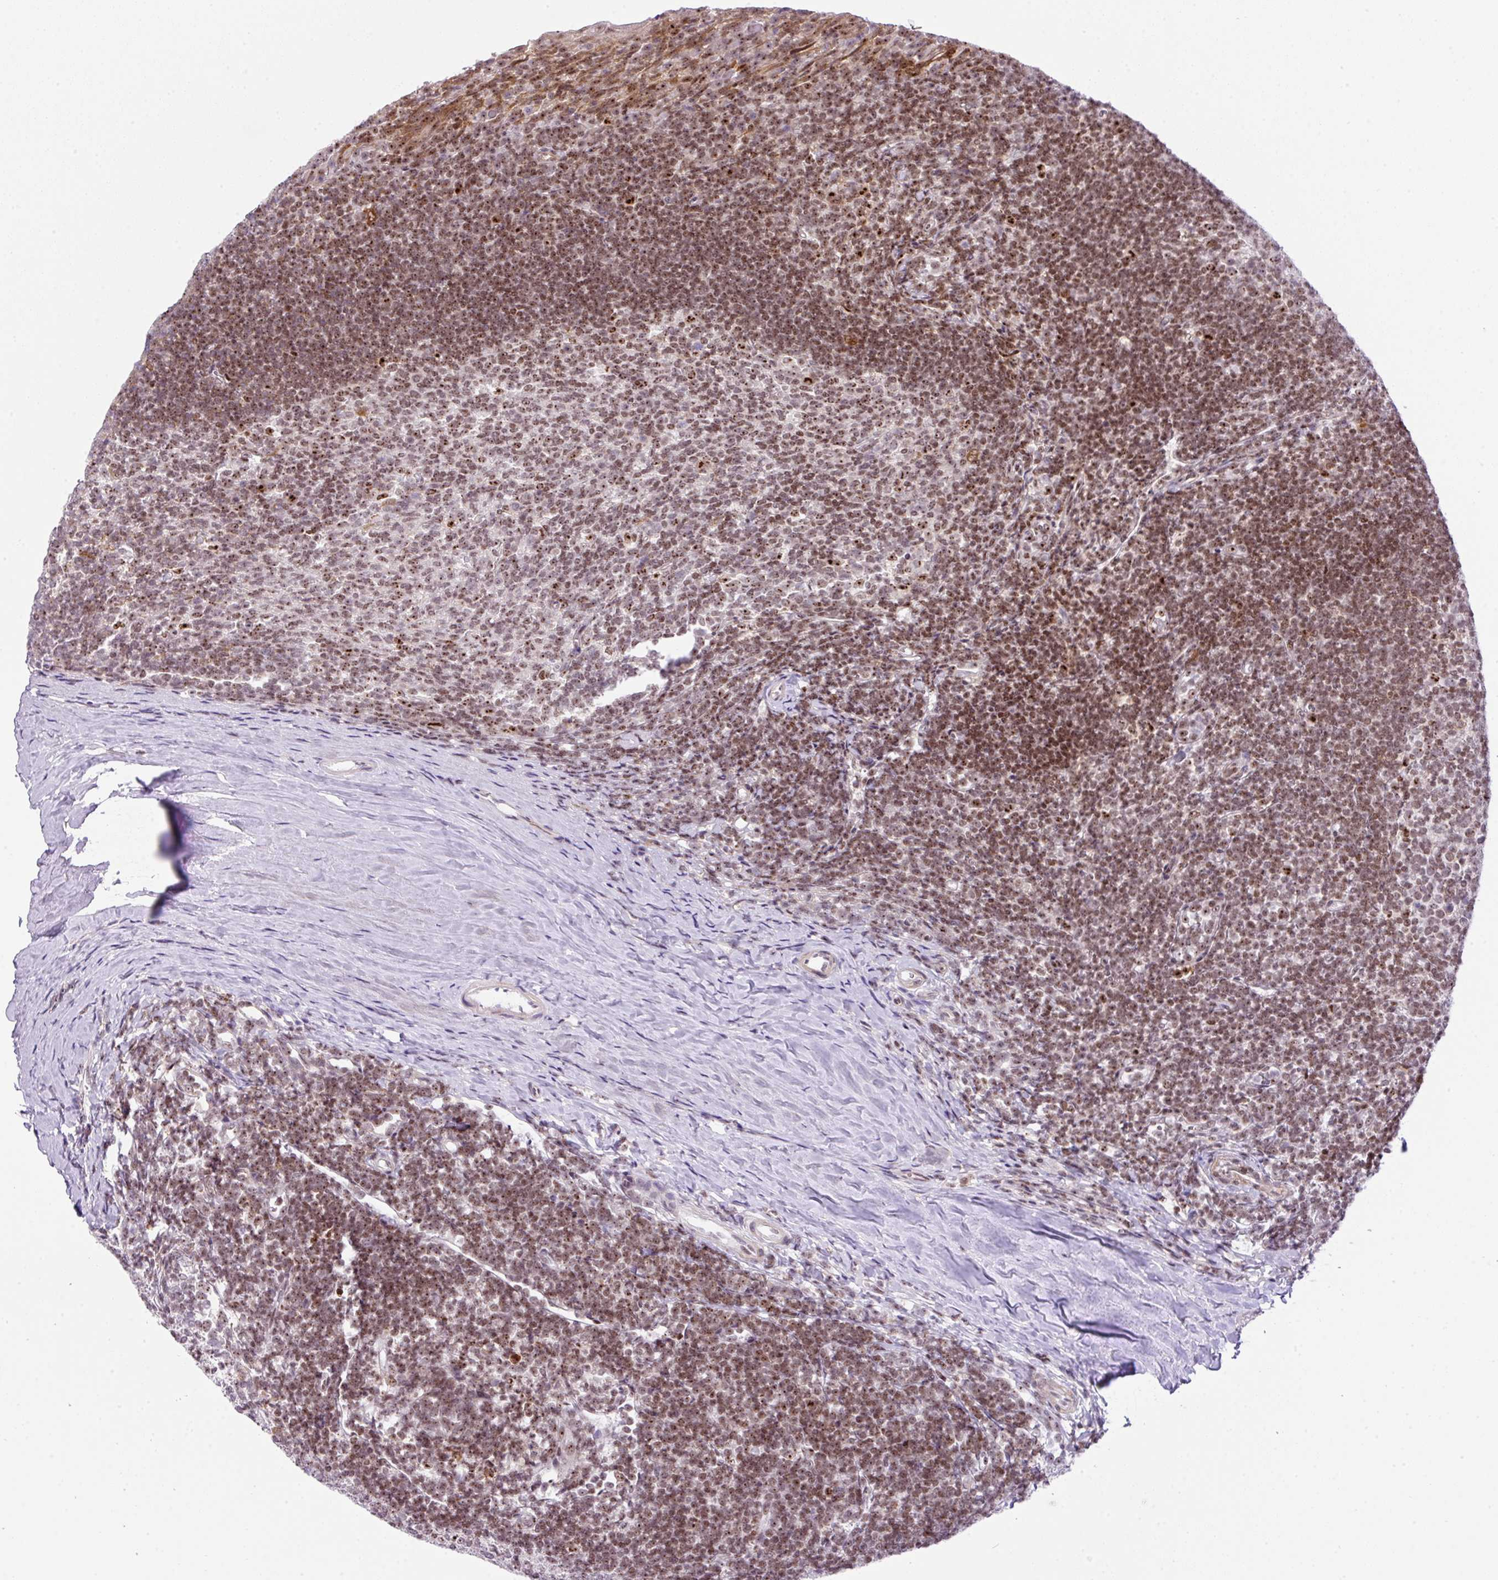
{"staining": {"intensity": "moderate", "quantity": "25%-75%", "location": "nuclear"}, "tissue": "tonsil", "cell_type": "Germinal center cells", "image_type": "normal", "snomed": [{"axis": "morphology", "description": "Normal tissue, NOS"}, {"axis": "topography", "description": "Tonsil"}], "caption": "Benign tonsil was stained to show a protein in brown. There is medium levels of moderate nuclear positivity in approximately 25%-75% of germinal center cells. Nuclei are stained in blue.", "gene": "CCDC137", "patient": {"sex": "female", "age": 10}}